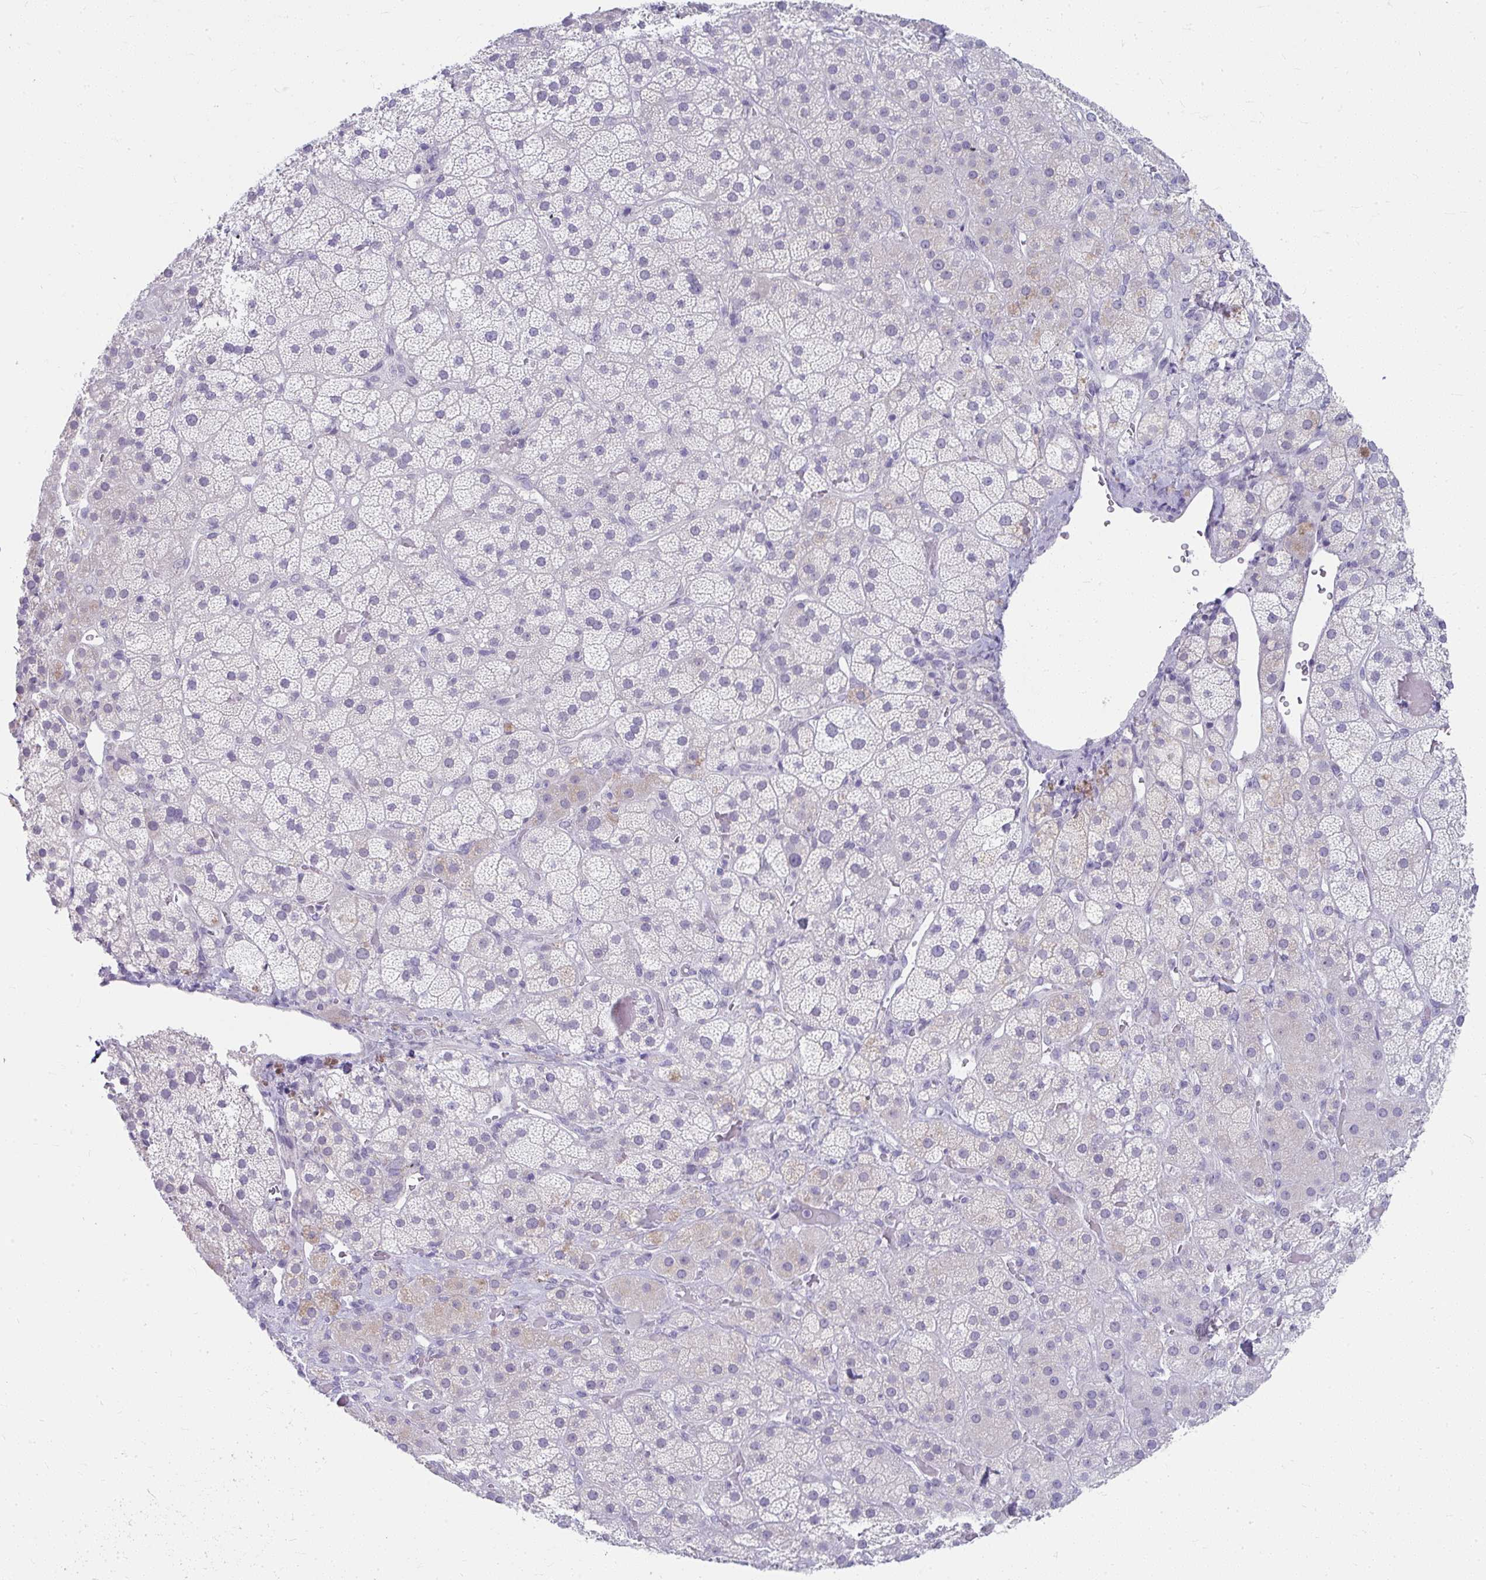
{"staining": {"intensity": "moderate", "quantity": "<25%", "location": "cytoplasmic/membranous"}, "tissue": "adrenal gland", "cell_type": "Glandular cells", "image_type": "normal", "snomed": [{"axis": "morphology", "description": "Normal tissue, NOS"}, {"axis": "topography", "description": "Adrenal gland"}], "caption": "Immunohistochemical staining of unremarkable human adrenal gland demonstrates moderate cytoplasmic/membranous protein positivity in approximately <25% of glandular cells. (IHC, brightfield microscopy, high magnification).", "gene": "UGT3A2", "patient": {"sex": "male", "age": 57}}